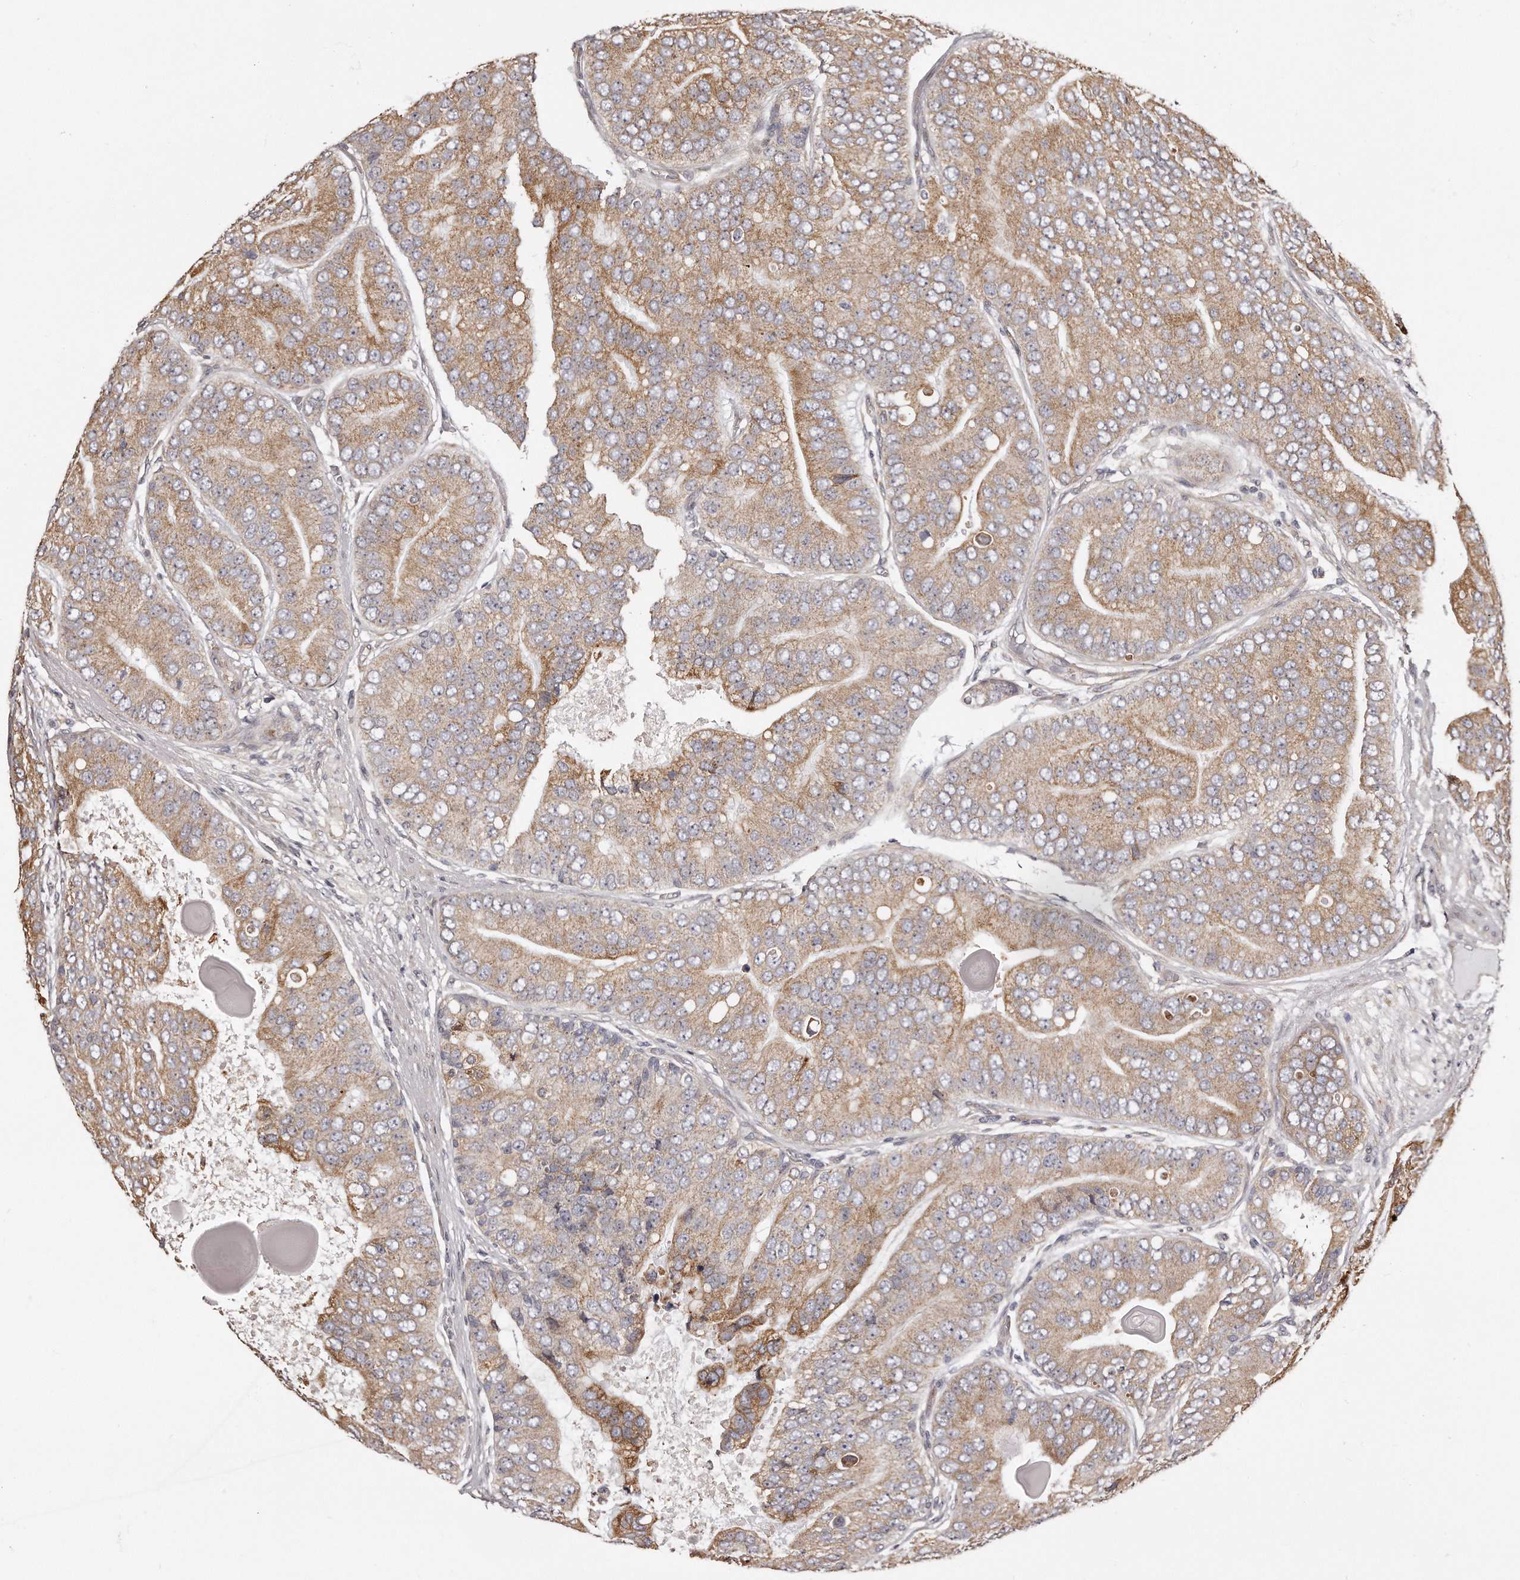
{"staining": {"intensity": "moderate", "quantity": ">75%", "location": "cytoplasmic/membranous"}, "tissue": "prostate cancer", "cell_type": "Tumor cells", "image_type": "cancer", "snomed": [{"axis": "morphology", "description": "Adenocarcinoma, High grade"}, {"axis": "topography", "description": "Prostate"}], "caption": "About >75% of tumor cells in human prostate cancer (adenocarcinoma (high-grade)) display moderate cytoplasmic/membranous protein staining as visualized by brown immunohistochemical staining.", "gene": "TRAPPC14", "patient": {"sex": "male", "age": 70}}